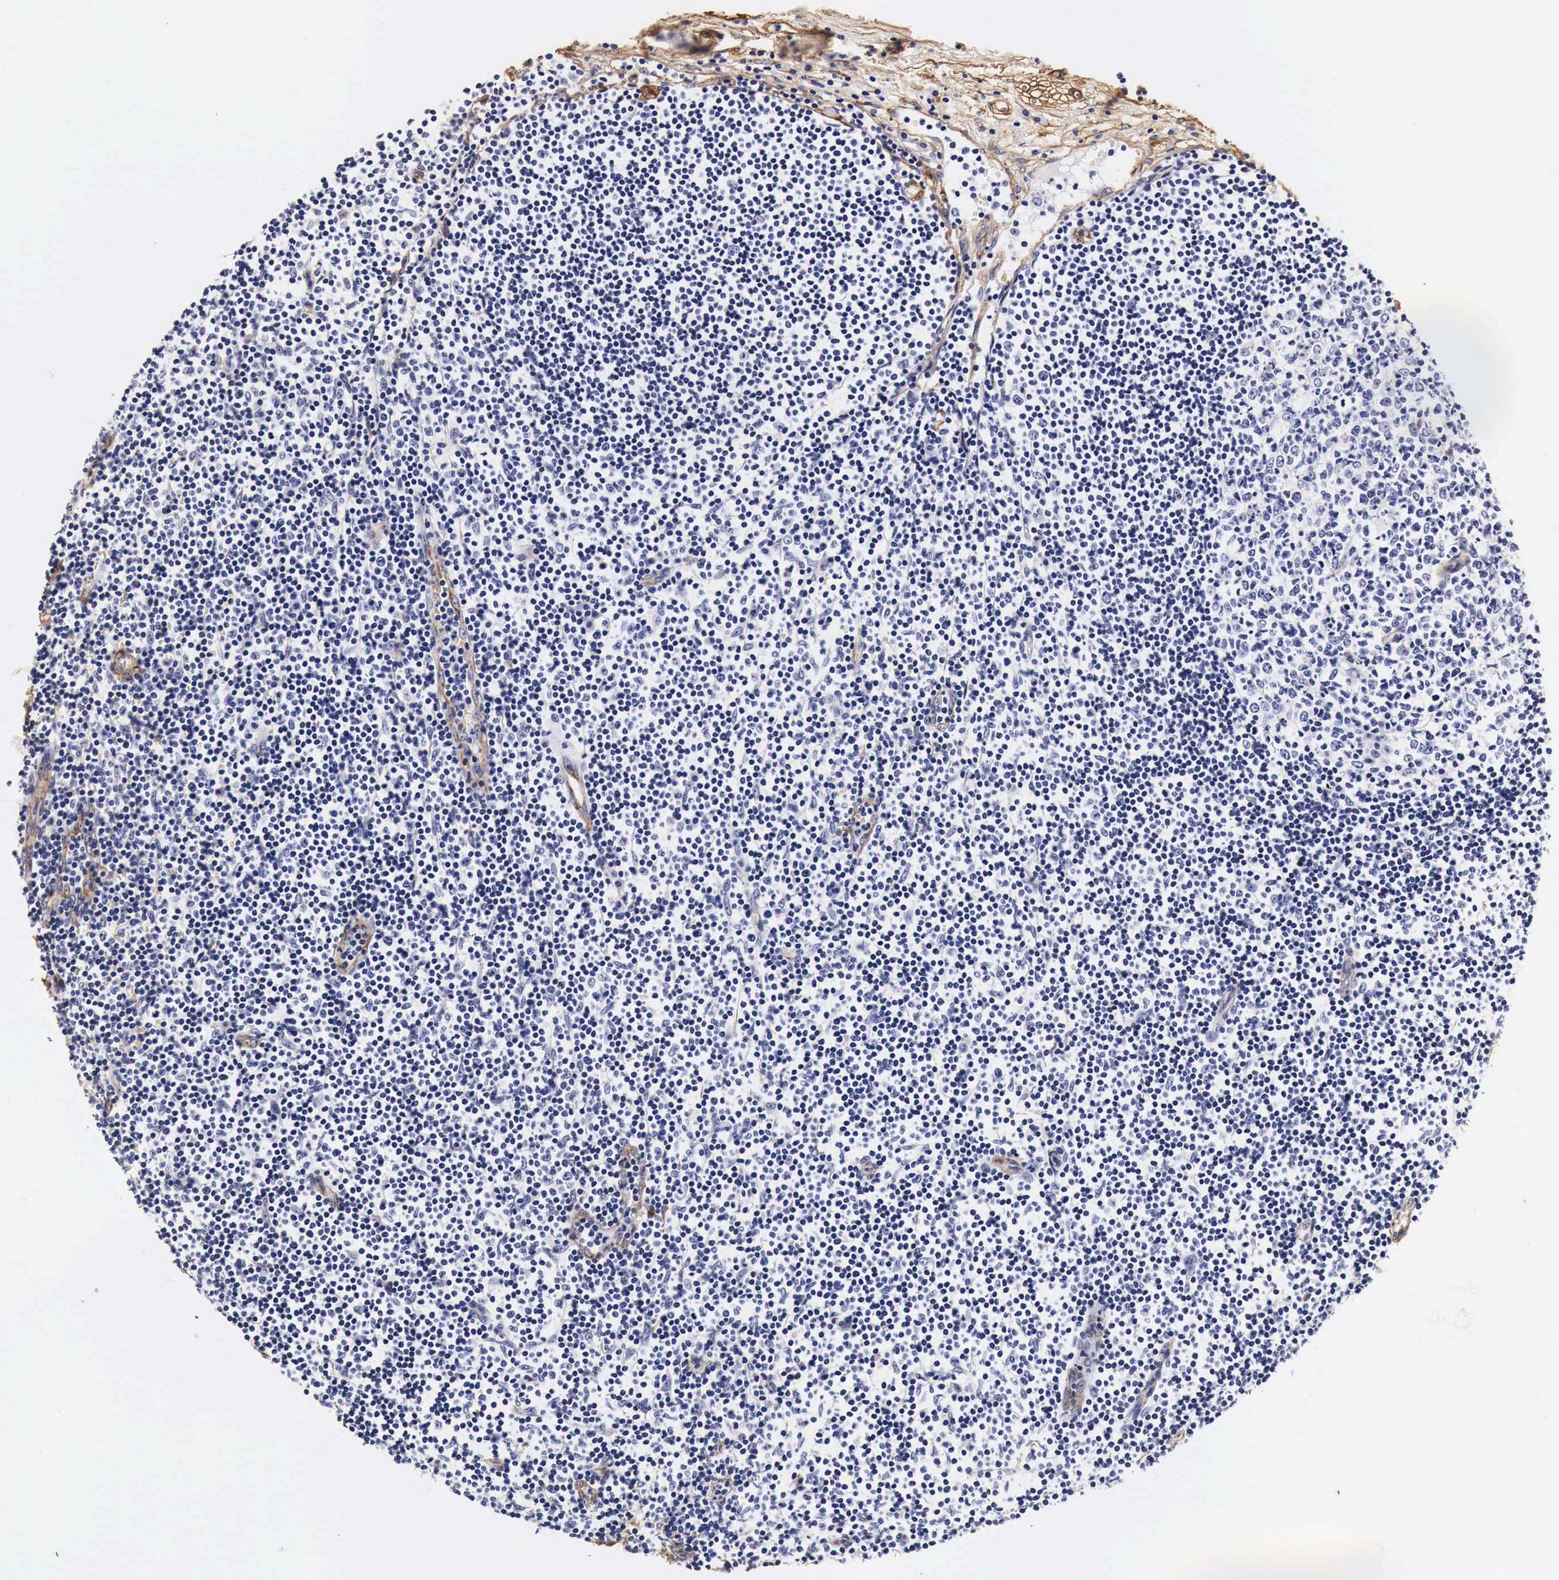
{"staining": {"intensity": "negative", "quantity": "none", "location": "none"}, "tissue": "lymph node", "cell_type": "Germinal center cells", "image_type": "normal", "snomed": [{"axis": "morphology", "description": "Normal tissue, NOS"}, {"axis": "topography", "description": "Lymph node"}], "caption": "IHC image of benign lymph node: lymph node stained with DAB demonstrates no significant protein staining in germinal center cells. Brightfield microscopy of immunohistochemistry stained with DAB (brown) and hematoxylin (blue), captured at high magnification.", "gene": "LAMB2", "patient": {"sex": "female", "age": 53}}